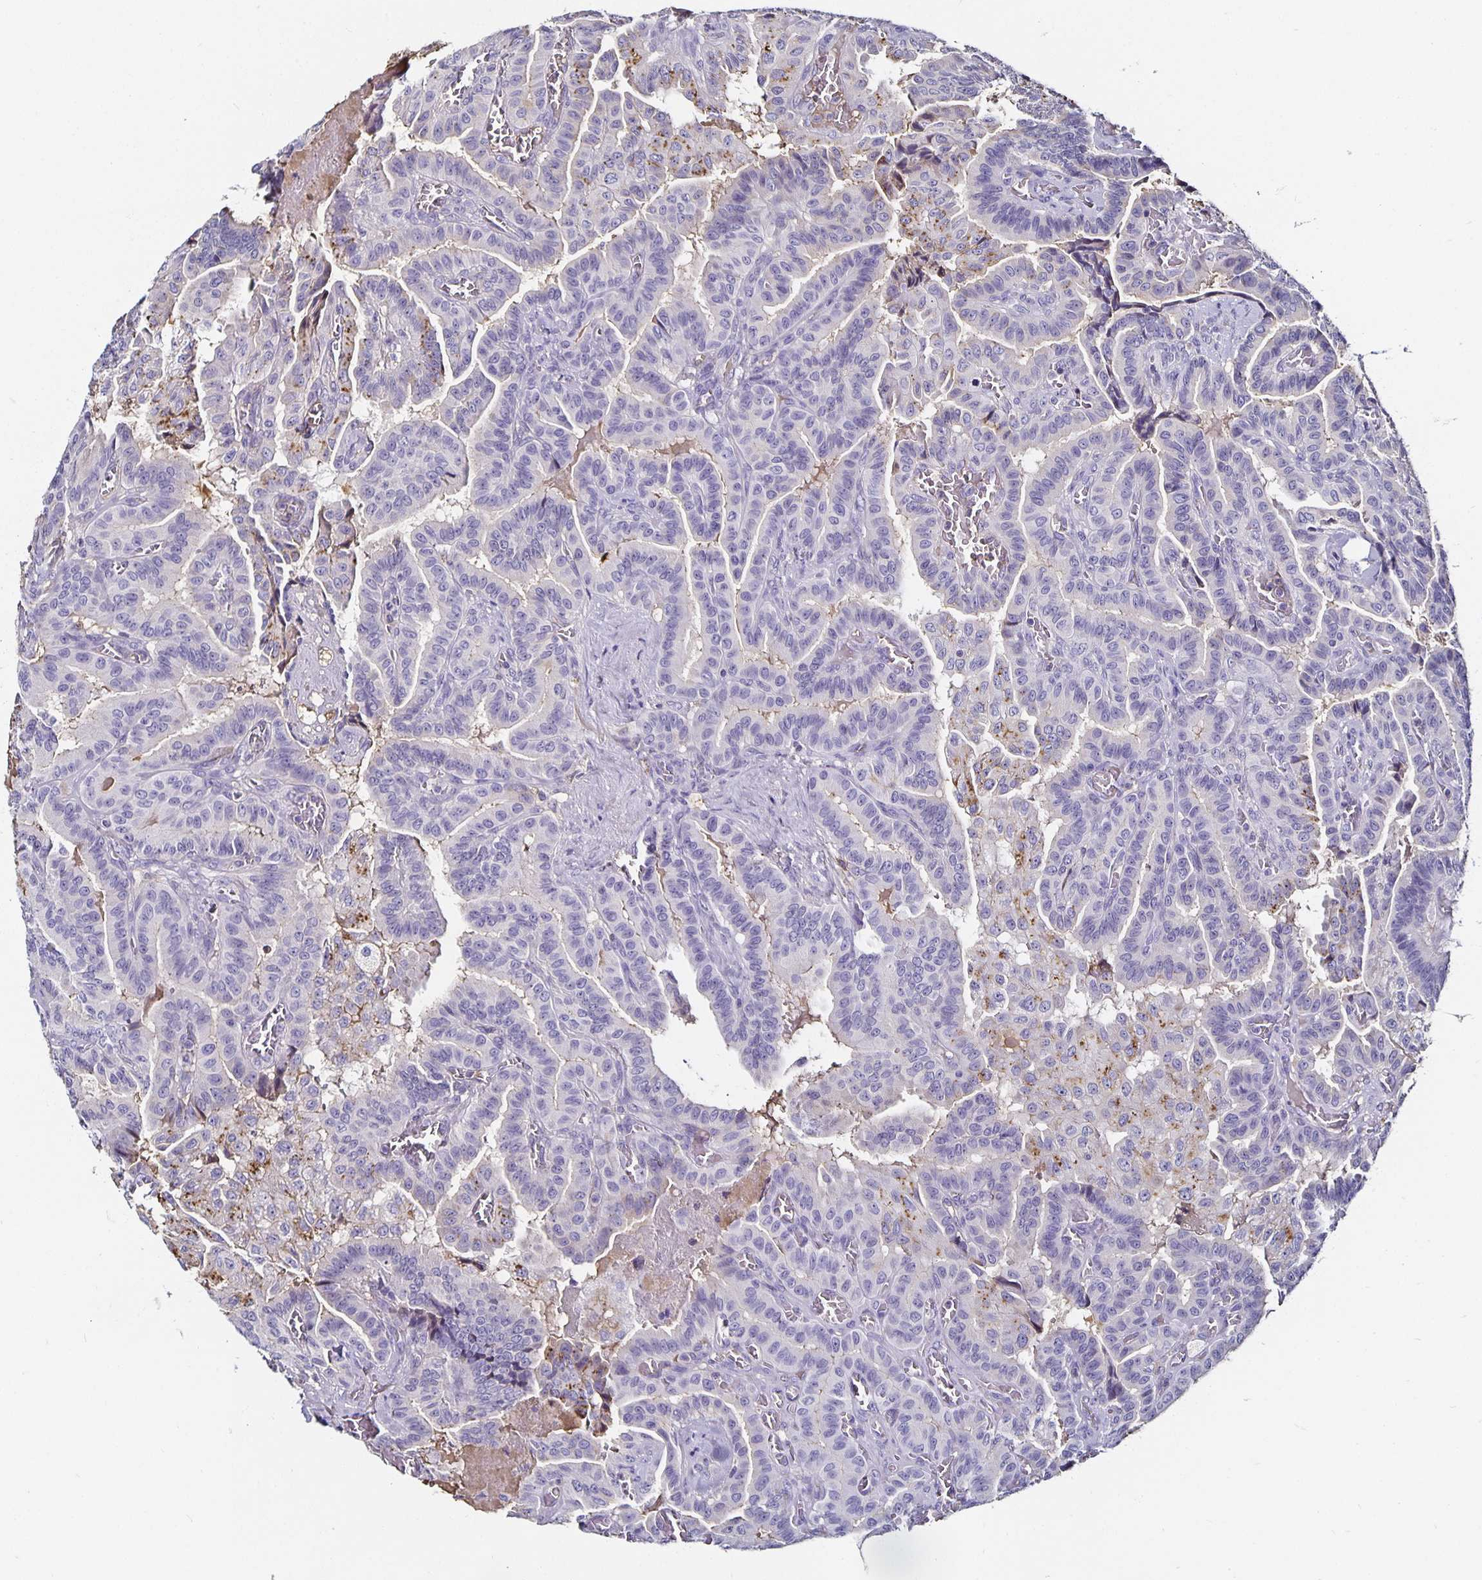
{"staining": {"intensity": "negative", "quantity": "none", "location": "none"}, "tissue": "thyroid cancer", "cell_type": "Tumor cells", "image_type": "cancer", "snomed": [{"axis": "morphology", "description": "Papillary adenocarcinoma, NOS"}, {"axis": "morphology", "description": "Papillary adenoma metastatic"}, {"axis": "topography", "description": "Thyroid gland"}], "caption": "There is no significant expression in tumor cells of thyroid papillary adenoma metastatic.", "gene": "TTR", "patient": {"sex": "male", "age": 87}}